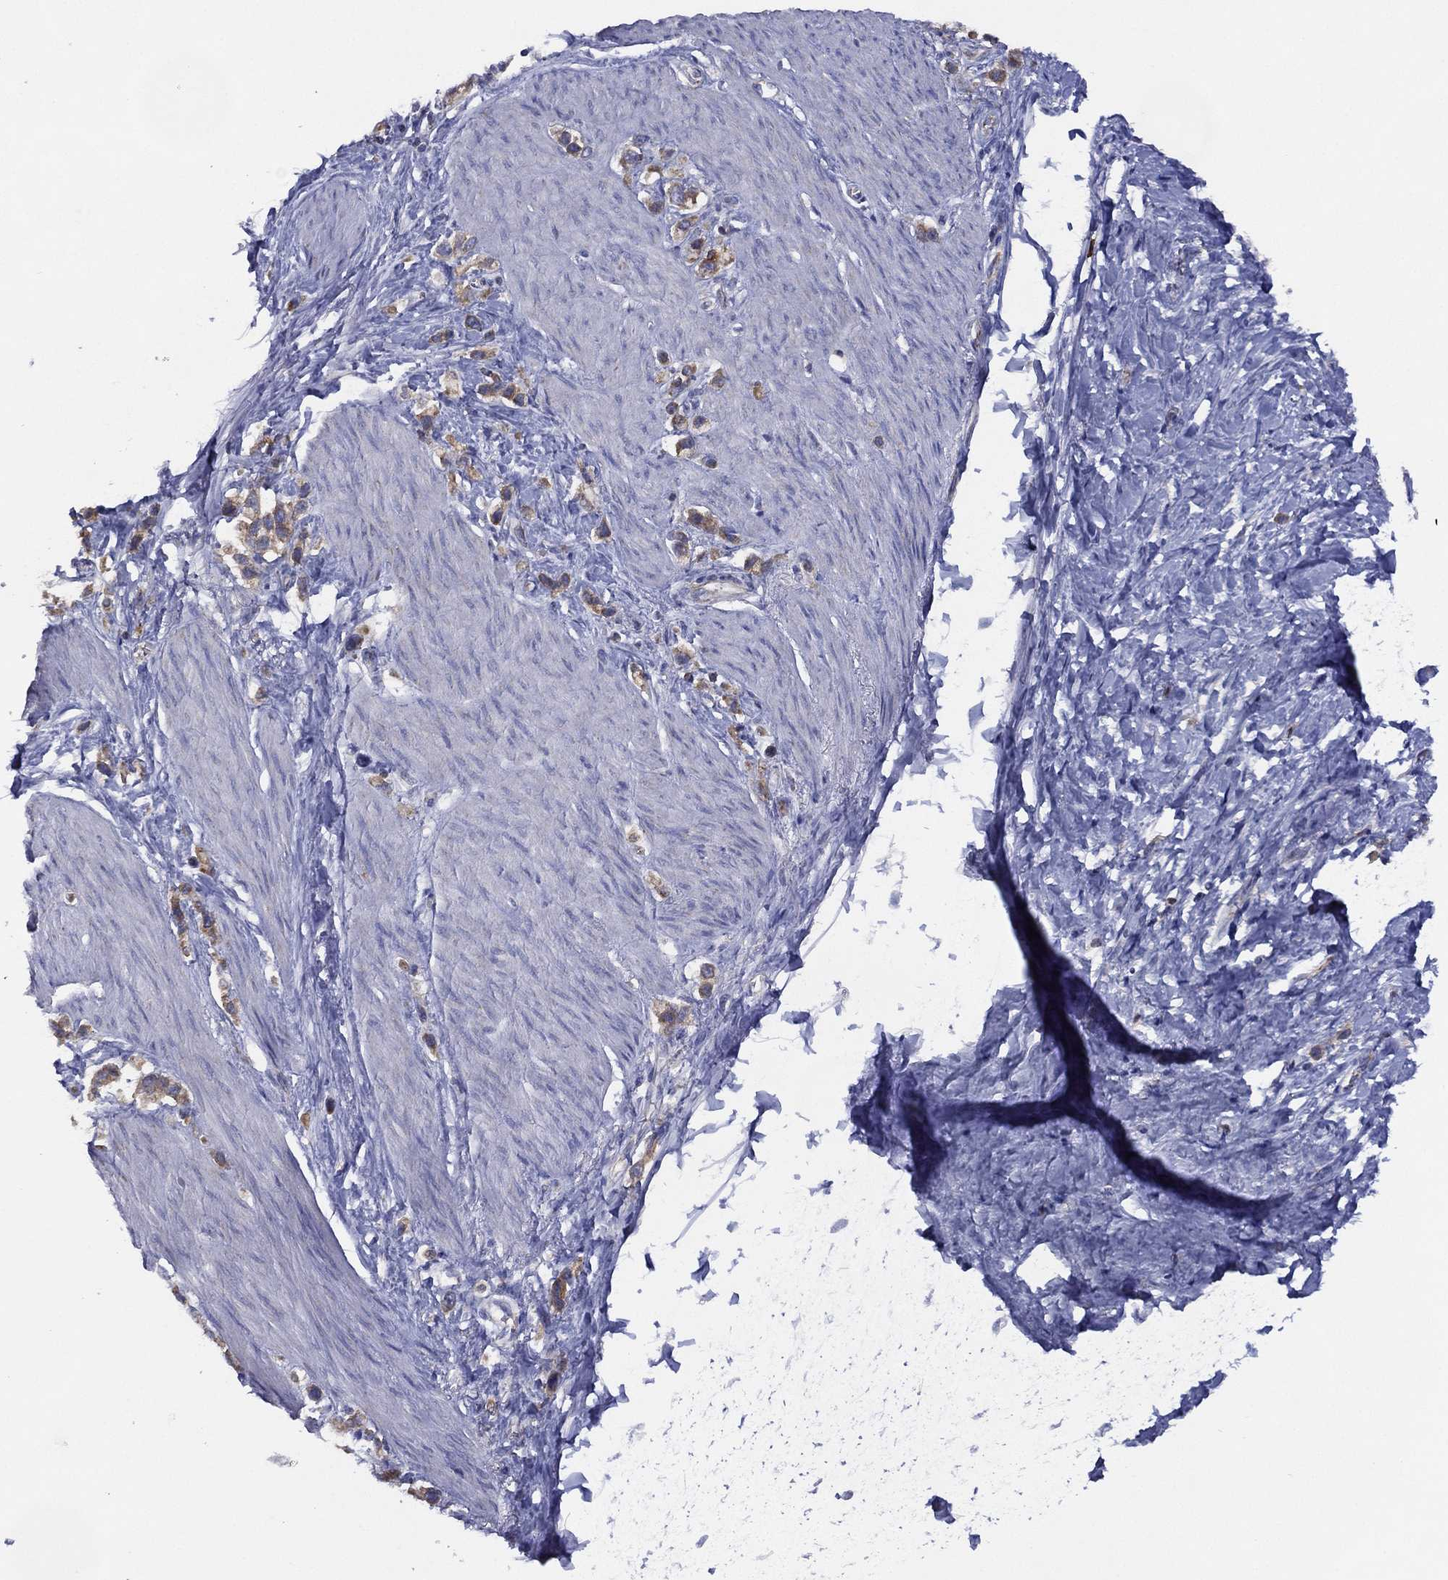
{"staining": {"intensity": "weak", "quantity": ">75%", "location": "cytoplasmic/membranous"}, "tissue": "stomach cancer", "cell_type": "Tumor cells", "image_type": "cancer", "snomed": [{"axis": "morphology", "description": "Normal tissue, NOS"}, {"axis": "morphology", "description": "Adenocarcinoma, NOS"}, {"axis": "morphology", "description": "Adenocarcinoma, High grade"}, {"axis": "topography", "description": "Stomach, upper"}, {"axis": "topography", "description": "Stomach"}], "caption": "A photomicrograph of stomach cancer stained for a protein shows weak cytoplasmic/membranous brown staining in tumor cells.", "gene": "ZNF223", "patient": {"sex": "female", "age": 65}}